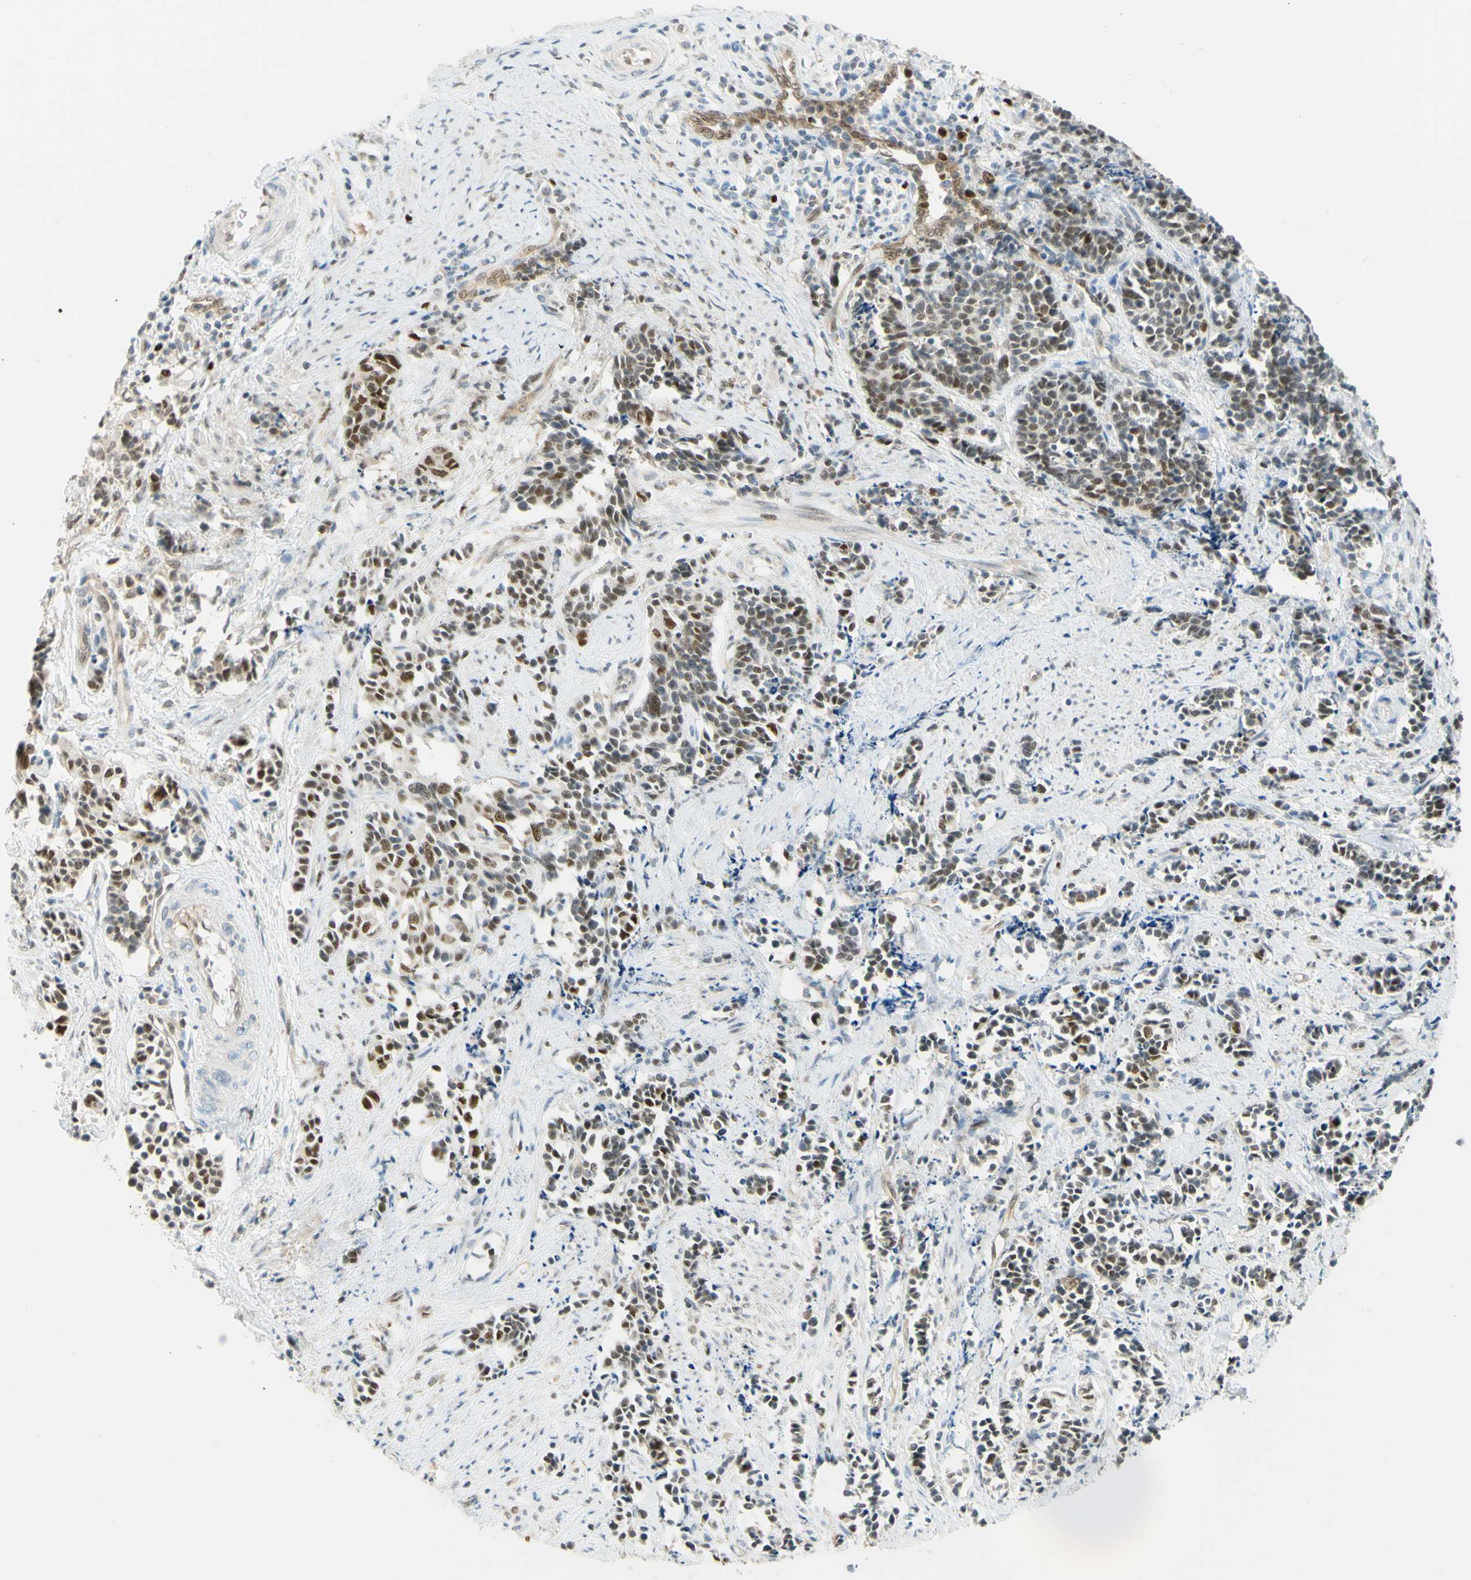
{"staining": {"intensity": "moderate", "quantity": ">75%", "location": "nuclear"}, "tissue": "cervical cancer", "cell_type": "Tumor cells", "image_type": "cancer", "snomed": [{"axis": "morphology", "description": "Normal tissue, NOS"}, {"axis": "morphology", "description": "Squamous cell carcinoma, NOS"}, {"axis": "topography", "description": "Cervix"}], "caption": "The immunohistochemical stain highlights moderate nuclear positivity in tumor cells of cervical cancer (squamous cell carcinoma) tissue. (DAB (3,3'-diaminobenzidine) IHC, brown staining for protein, blue staining for nuclei).", "gene": "POLB", "patient": {"sex": "female", "age": 35}}